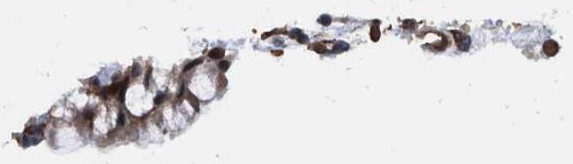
{"staining": {"intensity": "moderate", "quantity": ">75%", "location": "cytoplasmic/membranous"}, "tissue": "nasopharynx", "cell_type": "Respiratory epithelial cells", "image_type": "normal", "snomed": [{"axis": "morphology", "description": "Normal tissue, NOS"}, {"axis": "morphology", "description": "Inflammation, NOS"}, {"axis": "morphology", "description": "Malignant melanoma, Metastatic site"}, {"axis": "topography", "description": "Nasopharynx"}], "caption": "Protein expression analysis of normal human nasopharynx reveals moderate cytoplasmic/membranous staining in about >75% of respiratory epithelial cells. The staining is performed using DAB brown chromogen to label protein expression. The nuclei are counter-stained blue using hematoxylin.", "gene": "SERINC2", "patient": {"sex": "male", "age": 70}}